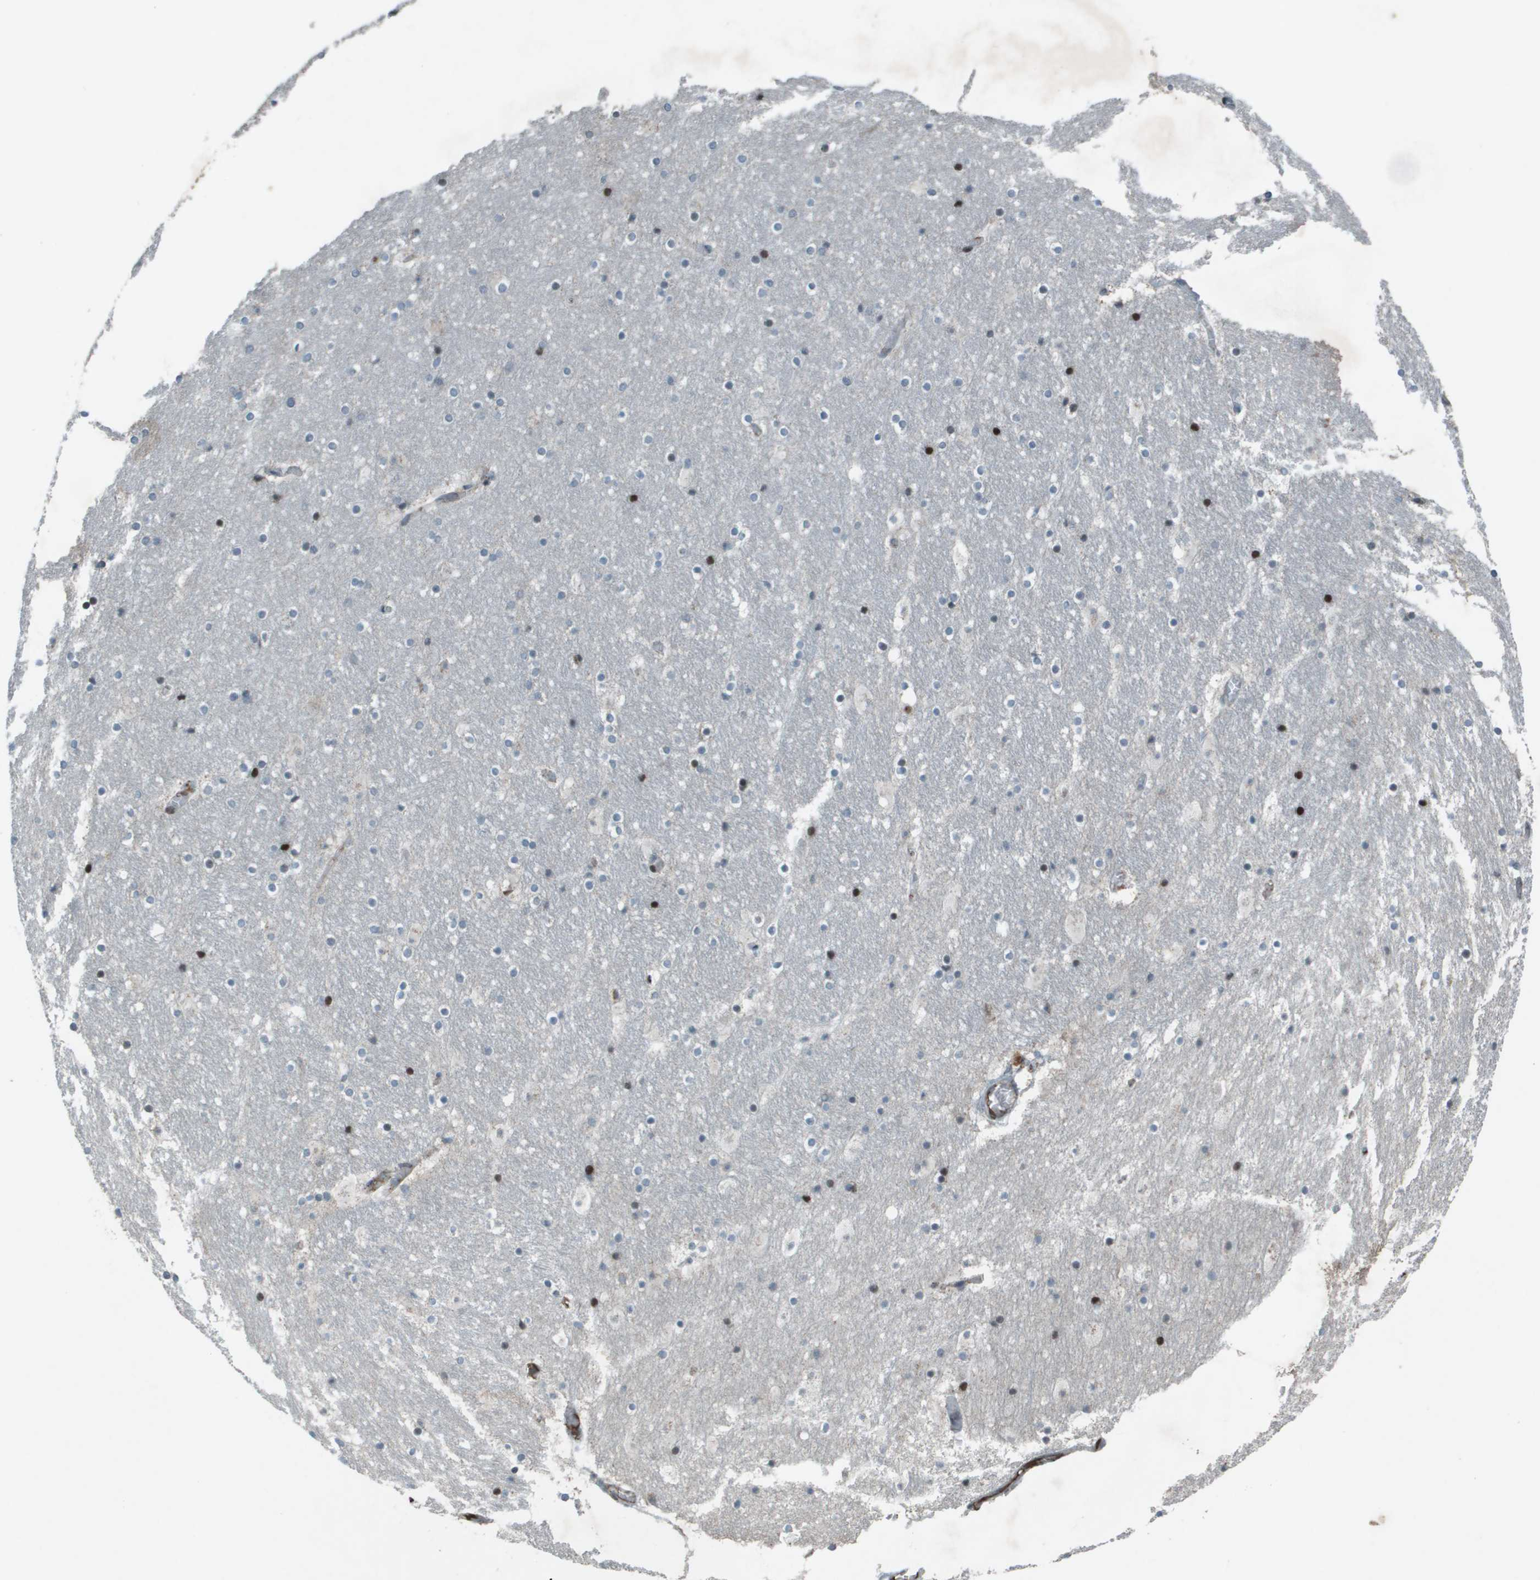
{"staining": {"intensity": "moderate", "quantity": "<25%", "location": "nuclear"}, "tissue": "hippocampus", "cell_type": "Glial cells", "image_type": "normal", "snomed": [{"axis": "morphology", "description": "Normal tissue, NOS"}, {"axis": "topography", "description": "Hippocampus"}], "caption": "Glial cells reveal moderate nuclear expression in approximately <25% of cells in benign hippocampus. (DAB IHC, brown staining for protein, blue staining for nuclei).", "gene": "CXCL12", "patient": {"sex": "male", "age": 45}}